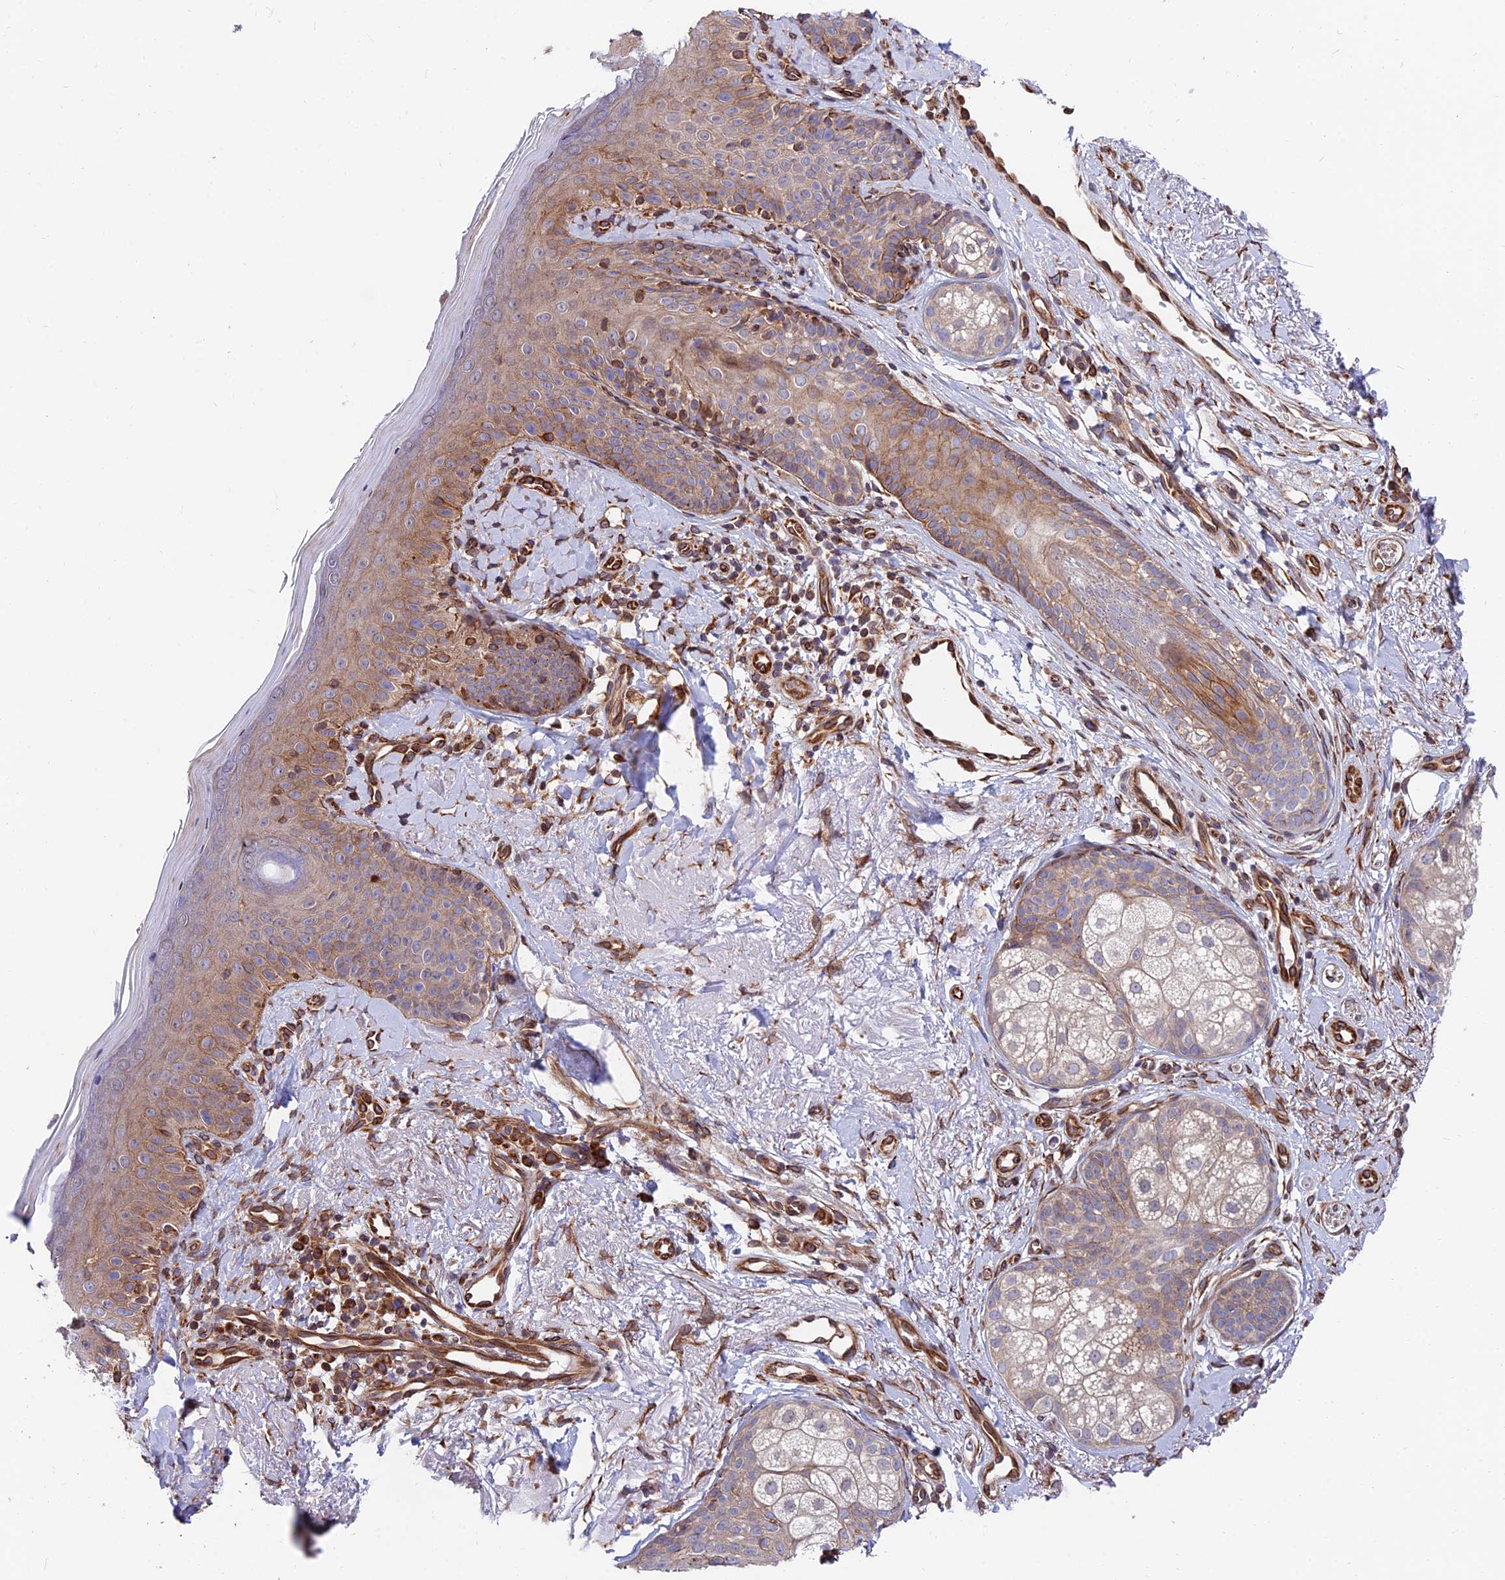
{"staining": {"intensity": "moderate", "quantity": ">75%", "location": "cytoplasmic/membranous"}, "tissue": "skin", "cell_type": "Fibroblasts", "image_type": "normal", "snomed": [{"axis": "morphology", "description": "Normal tissue, NOS"}, {"axis": "topography", "description": "Skin"}], "caption": "This micrograph shows immunohistochemistry (IHC) staining of benign skin, with medium moderate cytoplasmic/membranous staining in about >75% of fibroblasts.", "gene": "EXOC3L4", "patient": {"sex": "male", "age": 57}}